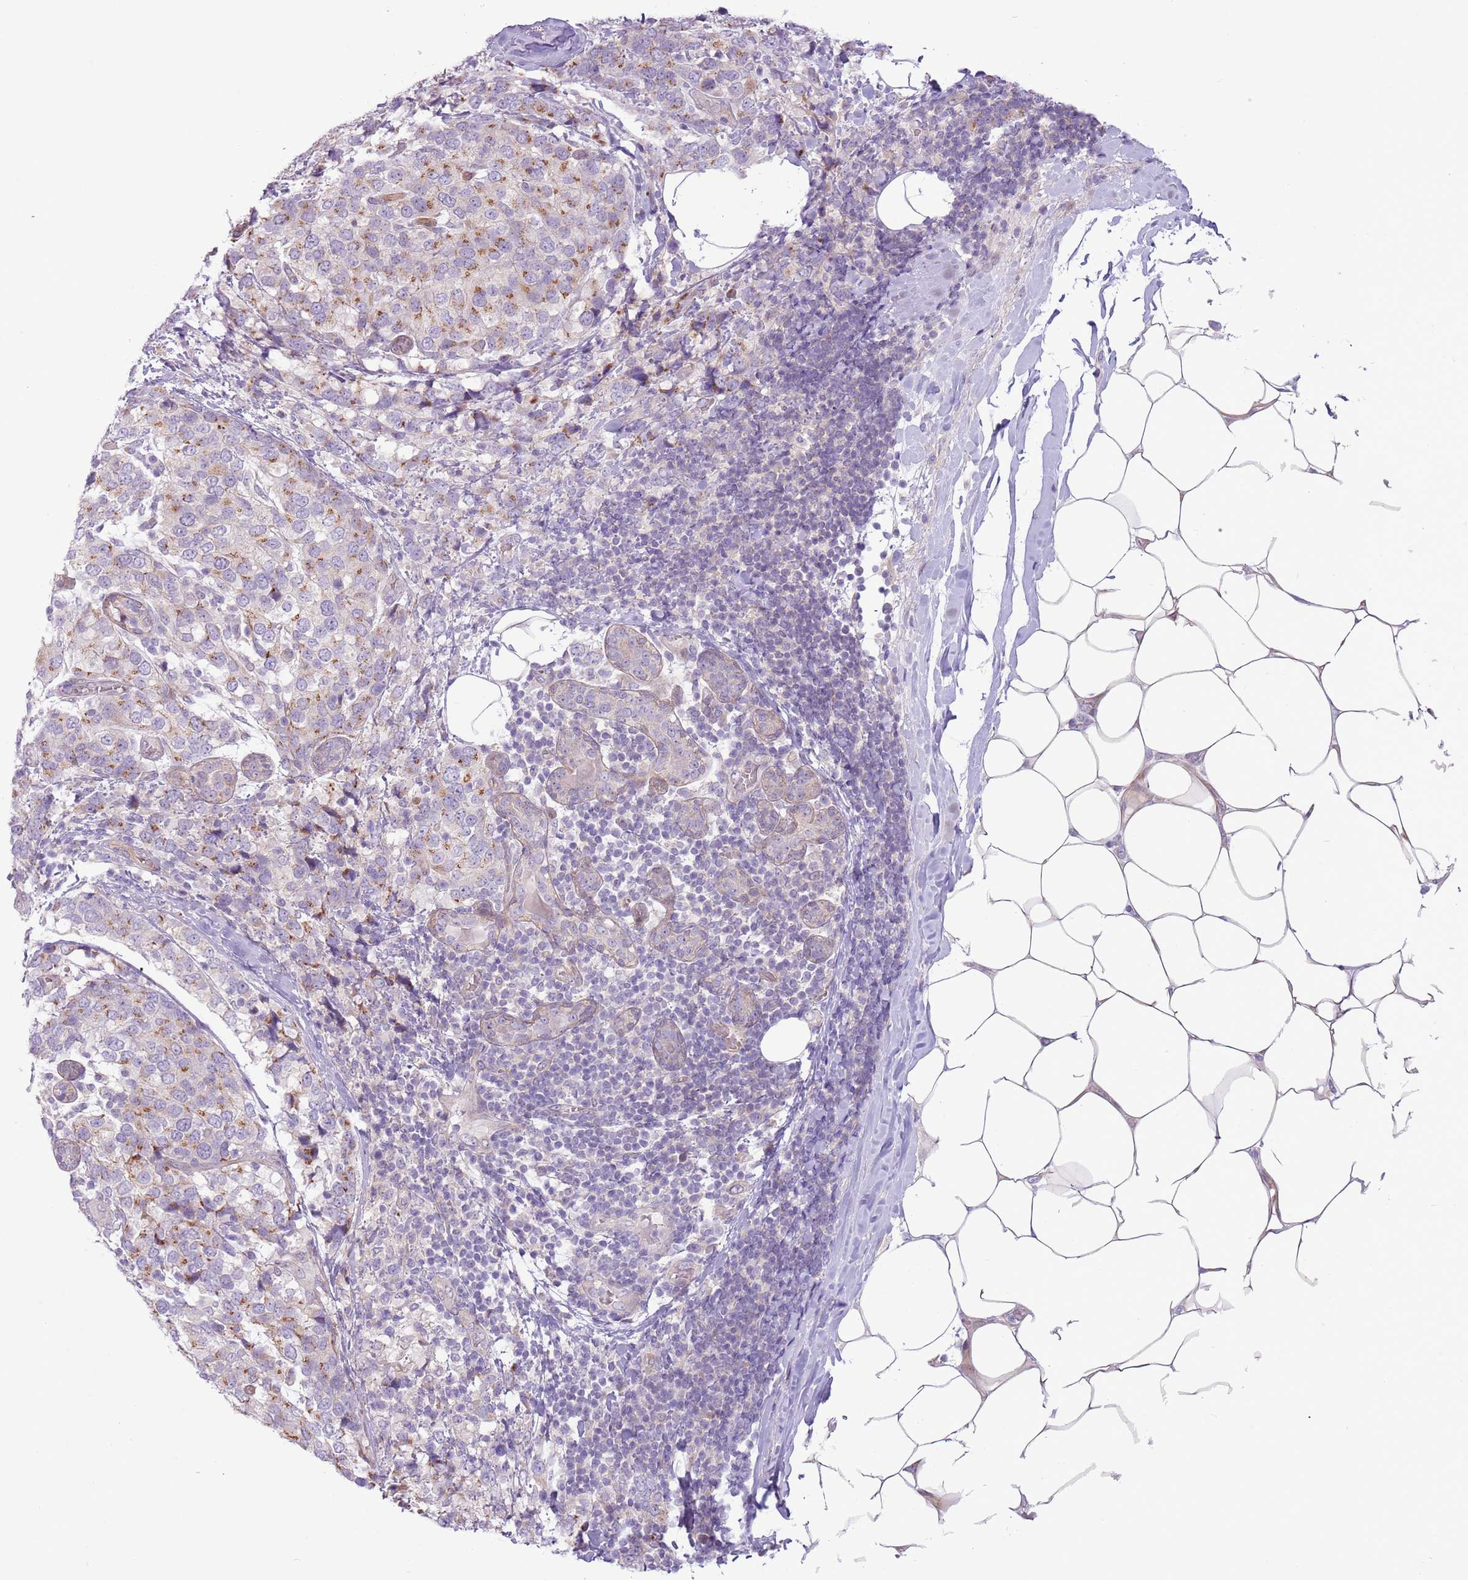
{"staining": {"intensity": "moderate", "quantity": "25%-75%", "location": "cytoplasmic/membranous"}, "tissue": "breast cancer", "cell_type": "Tumor cells", "image_type": "cancer", "snomed": [{"axis": "morphology", "description": "Lobular carcinoma"}, {"axis": "topography", "description": "Breast"}], "caption": "Human breast cancer stained with a protein marker displays moderate staining in tumor cells.", "gene": "MRO", "patient": {"sex": "female", "age": 59}}